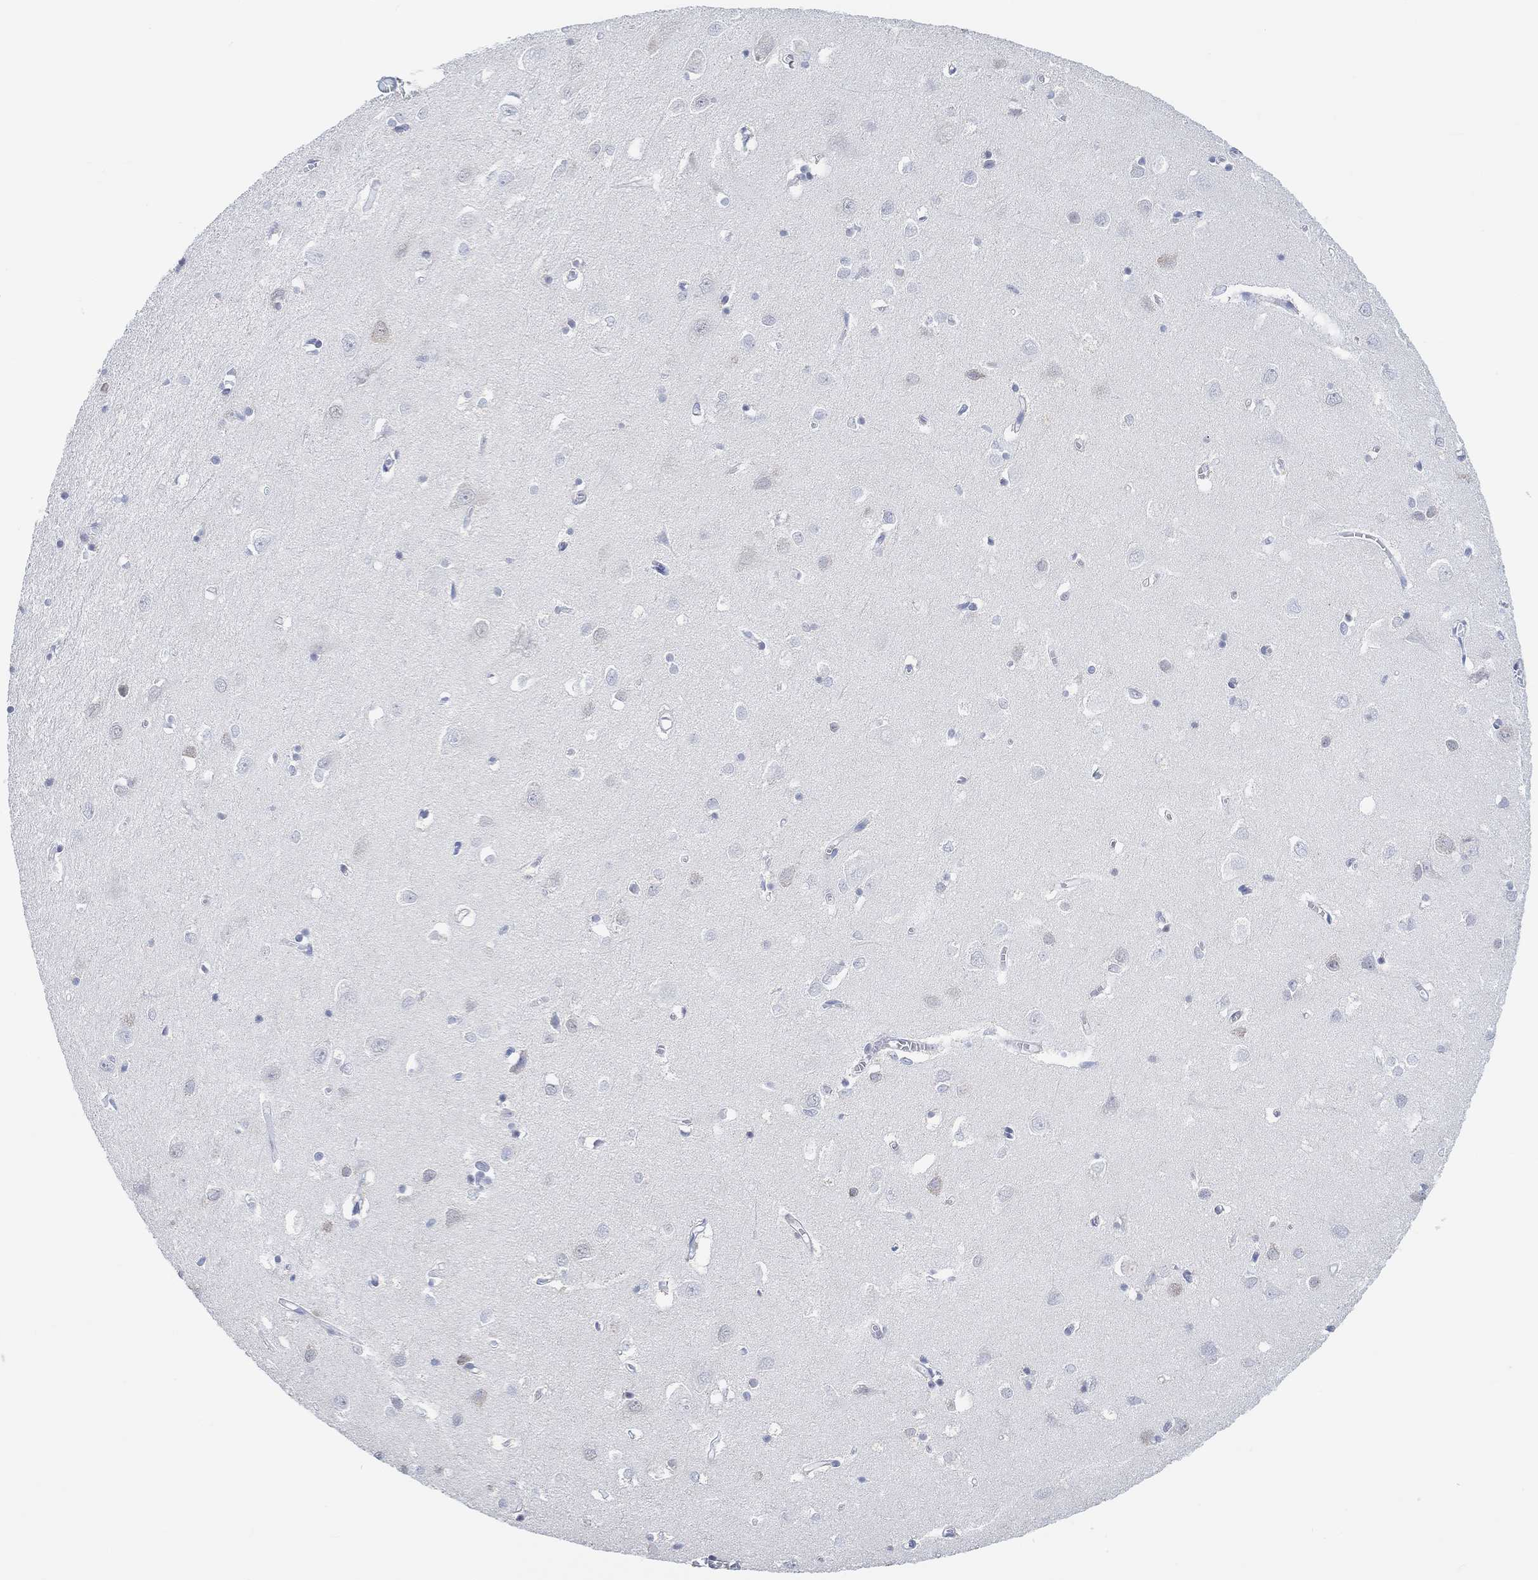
{"staining": {"intensity": "negative", "quantity": "none", "location": "none"}, "tissue": "cerebral cortex", "cell_type": "Endothelial cells", "image_type": "normal", "snomed": [{"axis": "morphology", "description": "Normal tissue, NOS"}, {"axis": "topography", "description": "Cerebral cortex"}], "caption": "Endothelial cells are negative for protein expression in normal human cerebral cortex. (DAB (3,3'-diaminobenzidine) immunohistochemistry, high magnification).", "gene": "MUC1", "patient": {"sex": "male", "age": 70}}